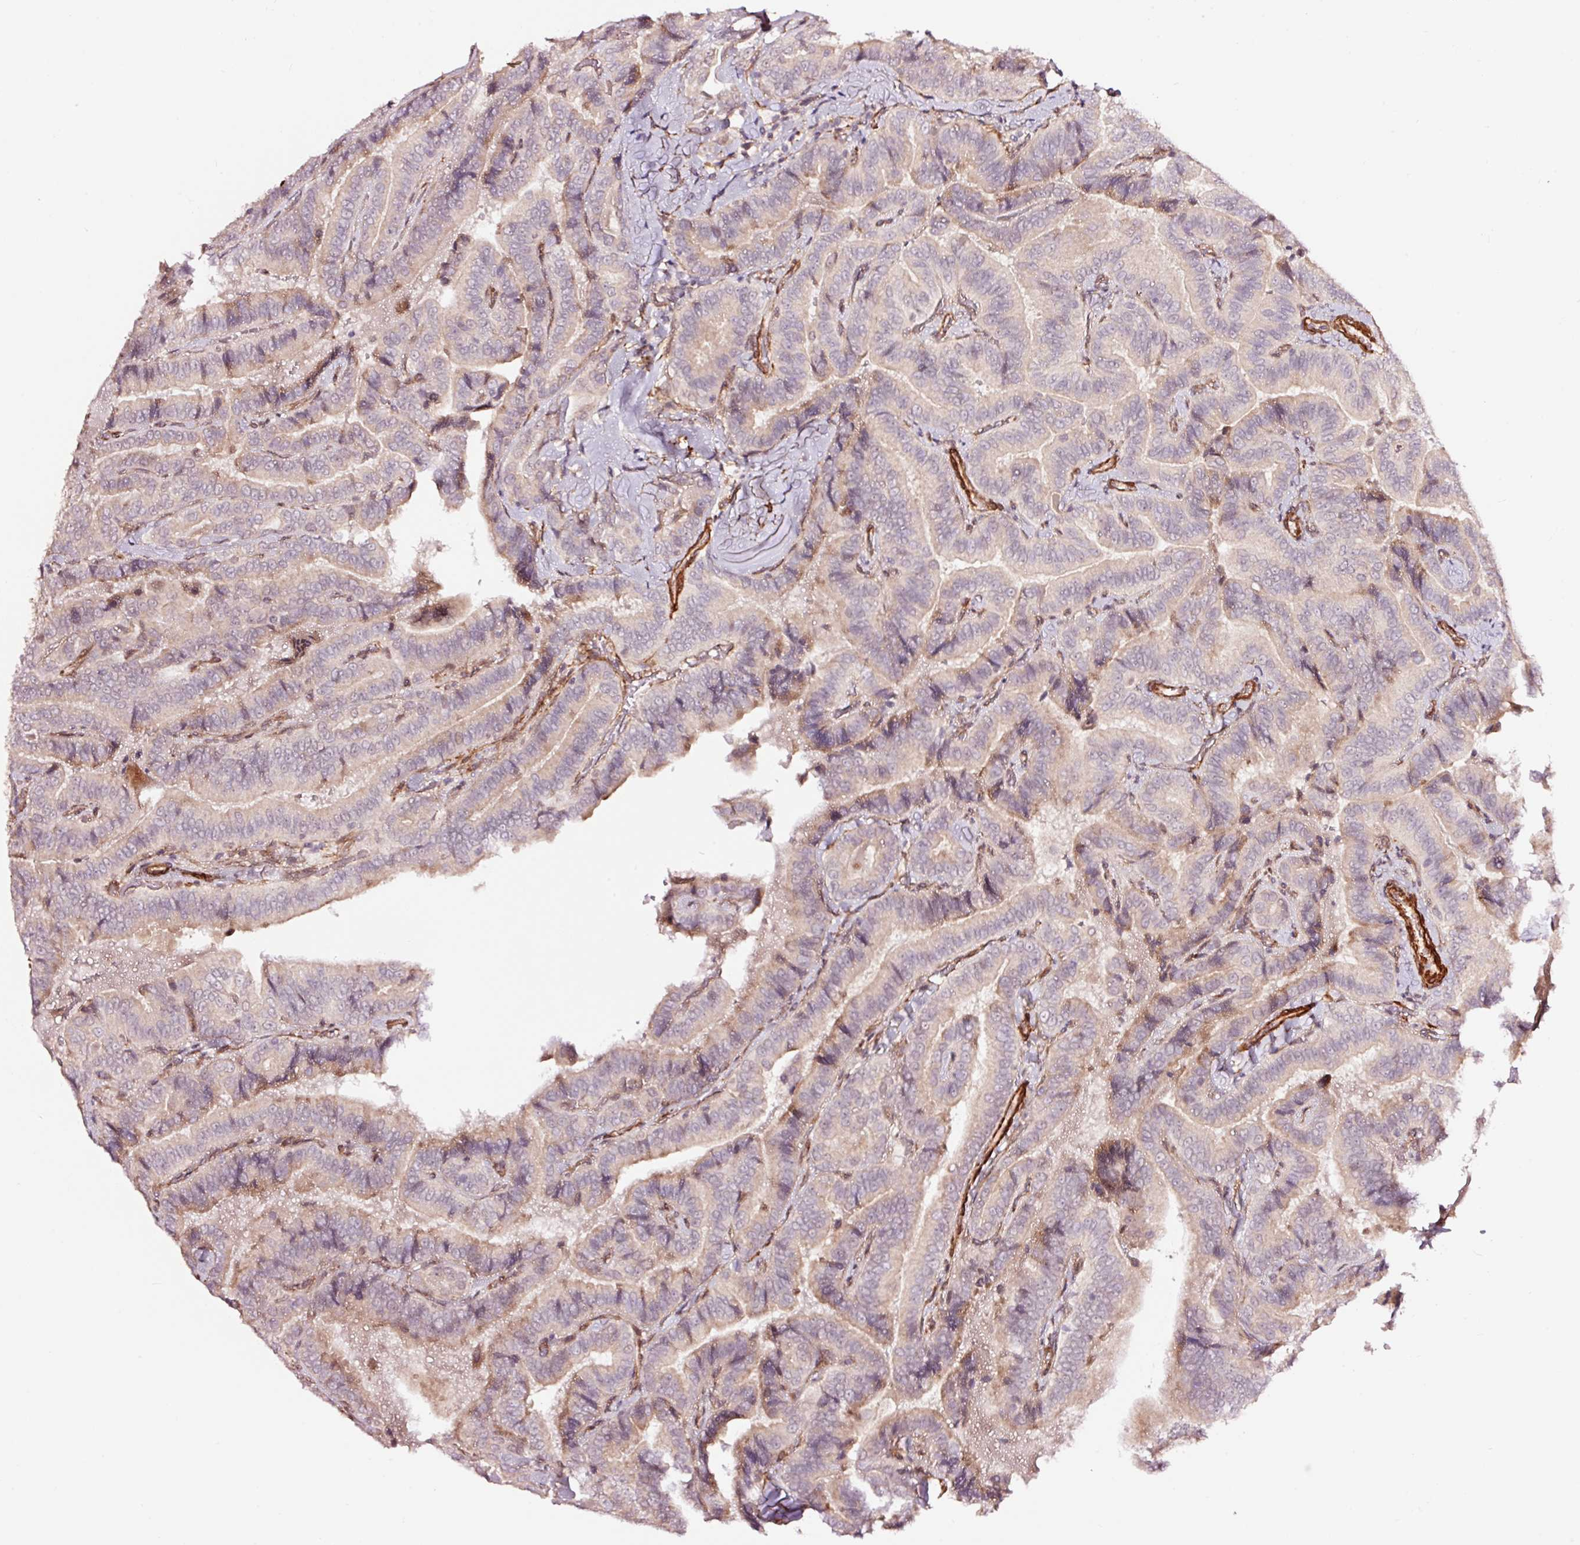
{"staining": {"intensity": "negative", "quantity": "none", "location": "none"}, "tissue": "thyroid cancer", "cell_type": "Tumor cells", "image_type": "cancer", "snomed": [{"axis": "morphology", "description": "Papillary adenocarcinoma, NOS"}, {"axis": "topography", "description": "Thyroid gland"}], "caption": "Immunohistochemical staining of human thyroid cancer shows no significant expression in tumor cells.", "gene": "TPM1", "patient": {"sex": "male", "age": 61}}